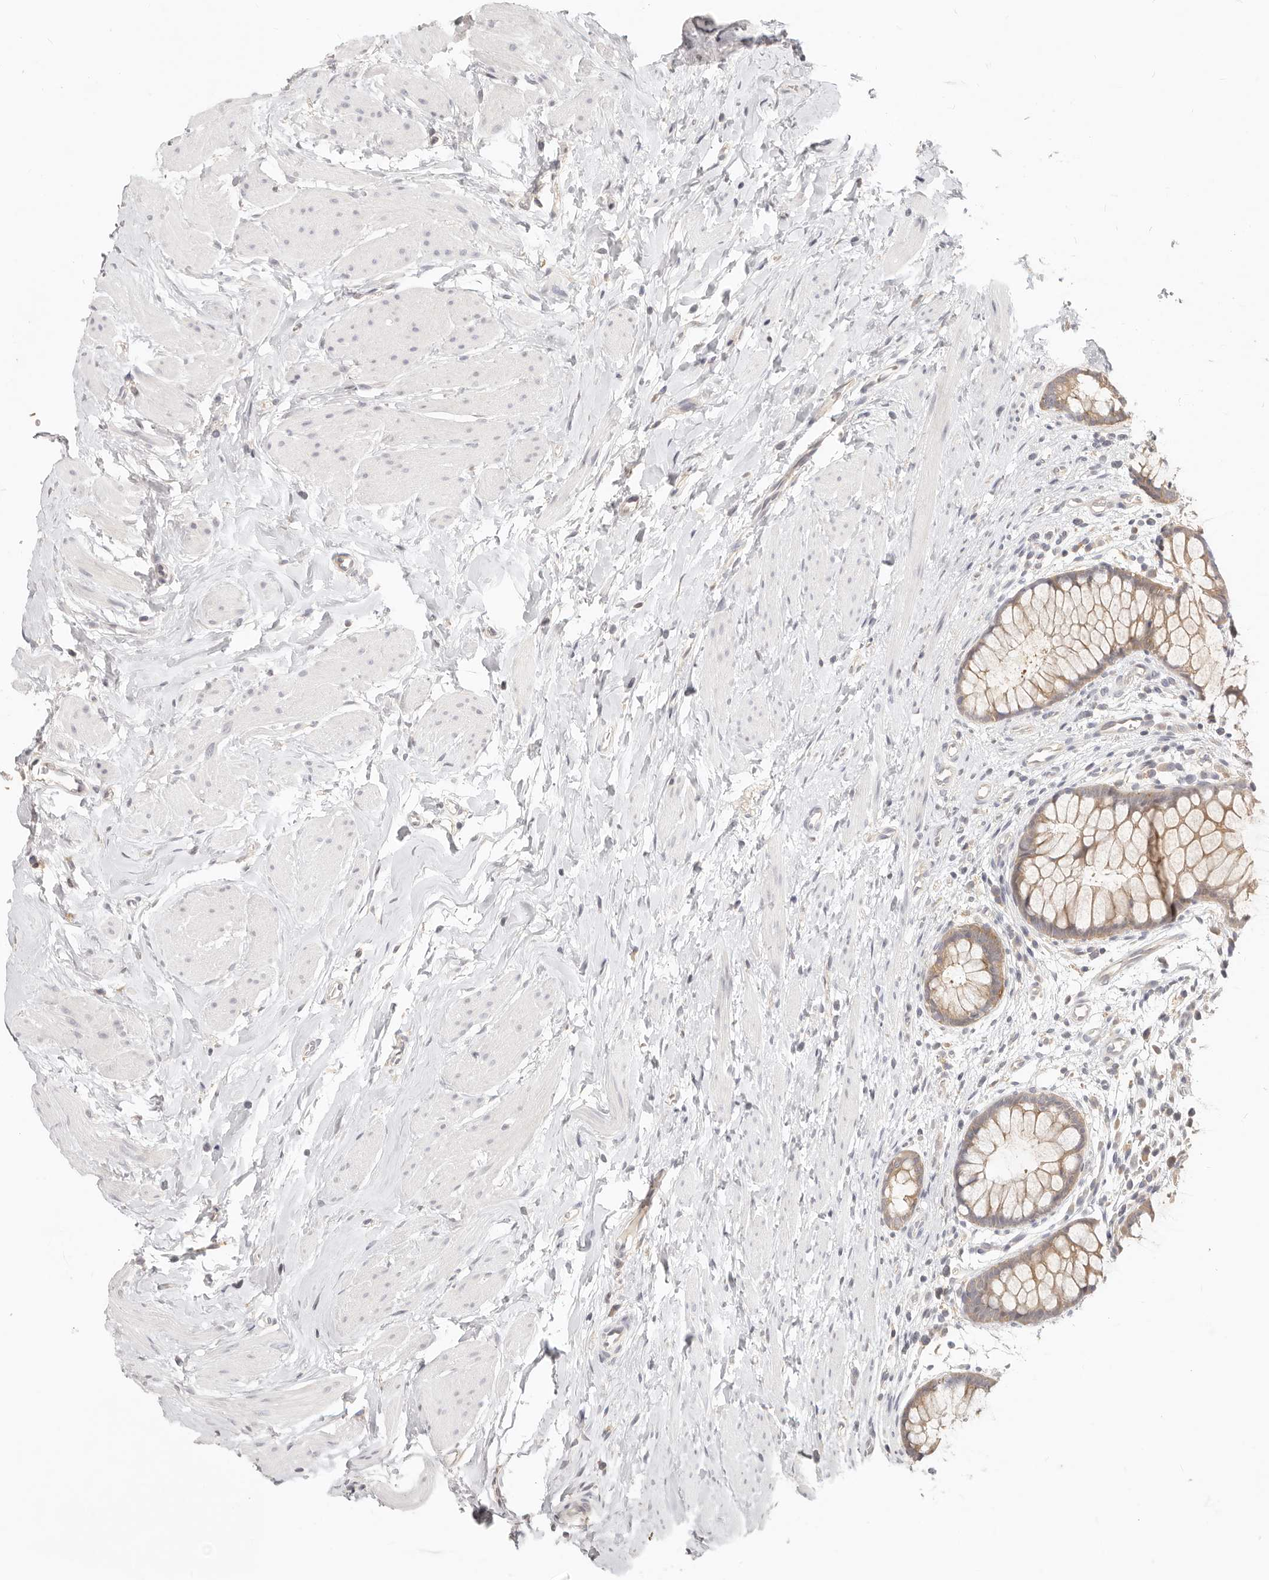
{"staining": {"intensity": "weak", "quantity": ">75%", "location": "cytoplasmic/membranous"}, "tissue": "colon", "cell_type": "Endothelial cells", "image_type": "normal", "snomed": [{"axis": "morphology", "description": "Normal tissue, NOS"}, {"axis": "topography", "description": "Colon"}], "caption": "Protein expression analysis of unremarkable human colon reveals weak cytoplasmic/membranous expression in approximately >75% of endothelial cells.", "gene": "DTNBP1", "patient": {"sex": "female", "age": 62}}